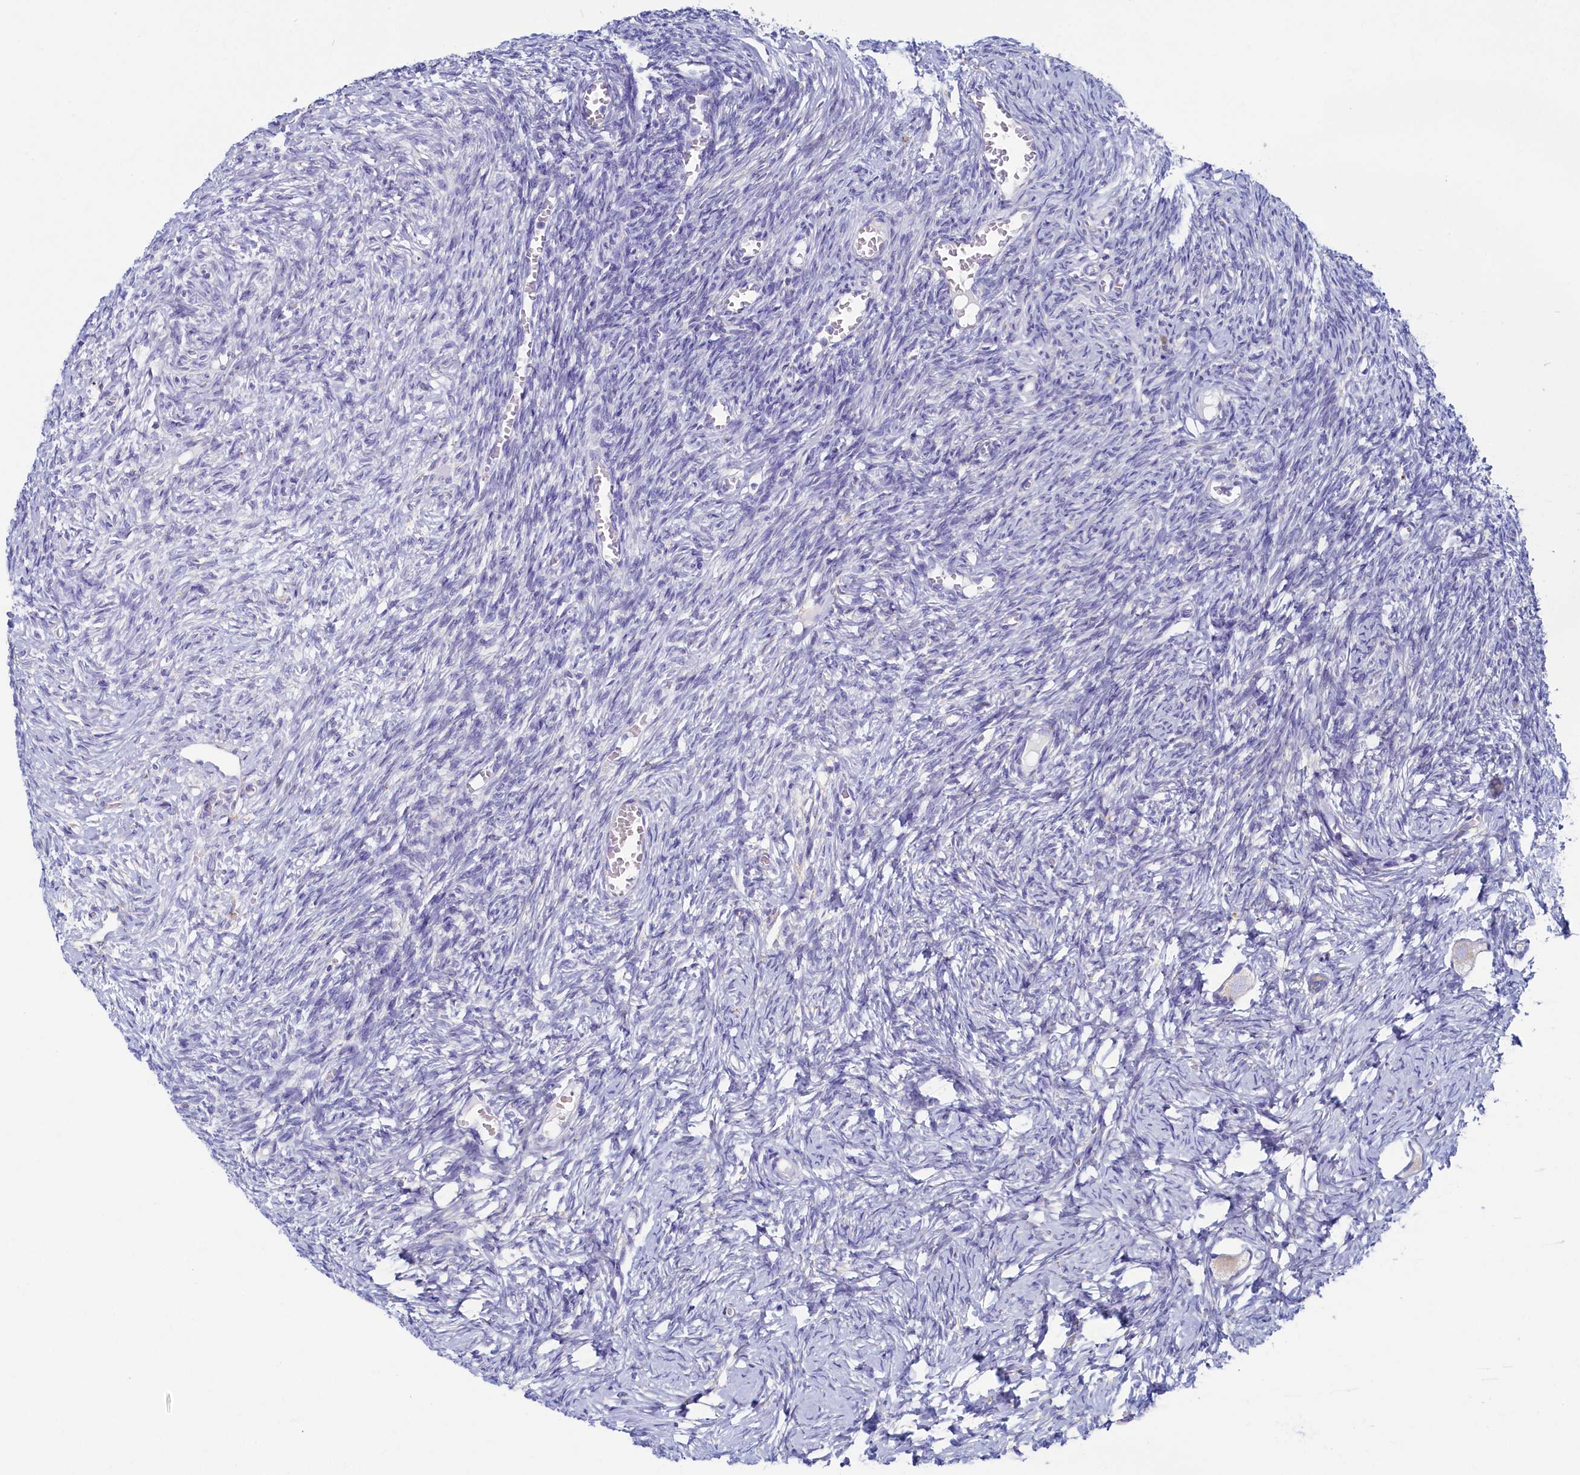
{"staining": {"intensity": "negative", "quantity": "none", "location": "none"}, "tissue": "ovary", "cell_type": "Follicle cells", "image_type": "normal", "snomed": [{"axis": "morphology", "description": "Normal tissue, NOS"}, {"axis": "topography", "description": "Ovary"}], "caption": "Follicle cells show no significant positivity in normal ovary. Brightfield microscopy of immunohistochemistry (IHC) stained with DAB (3,3'-diaminobenzidine) (brown) and hematoxylin (blue), captured at high magnification.", "gene": "TMEM18", "patient": {"sex": "female", "age": 27}}